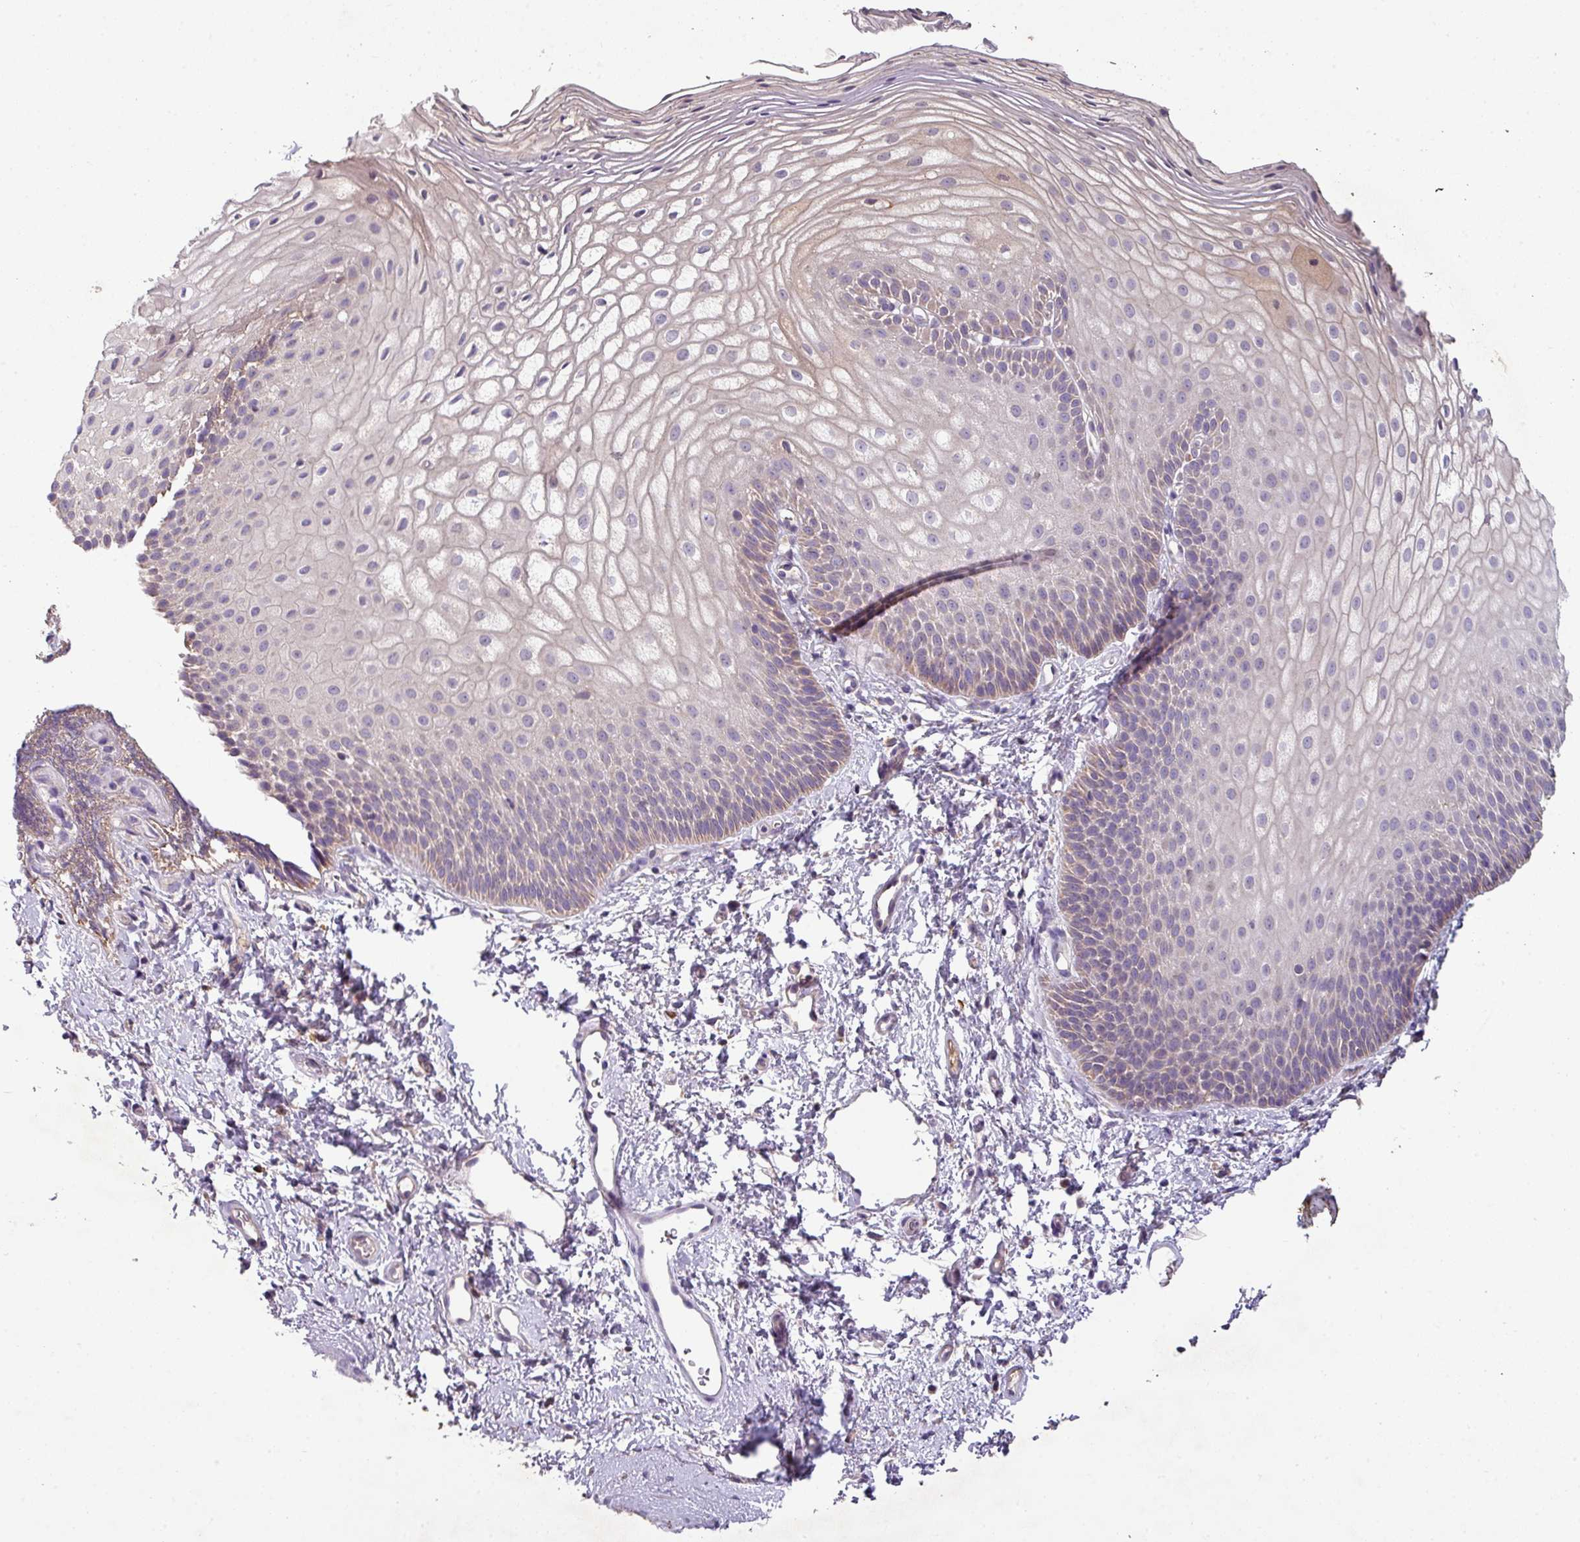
{"staining": {"intensity": "moderate", "quantity": "<25%", "location": "cytoplasmic/membranous"}, "tissue": "skin", "cell_type": "Epidermal cells", "image_type": "normal", "snomed": [{"axis": "morphology", "description": "Normal tissue, NOS"}, {"axis": "topography", "description": "Anal"}], "caption": "Immunohistochemistry (IHC) staining of unremarkable skin, which displays low levels of moderate cytoplasmic/membranous expression in approximately <25% of epidermal cells indicating moderate cytoplasmic/membranous protein expression. The staining was performed using DAB (3,3'-diaminobenzidine) (brown) for protein detection and nuclei were counterstained in hematoxylin (blue).", "gene": "LRRC9", "patient": {"sex": "female", "age": 40}}